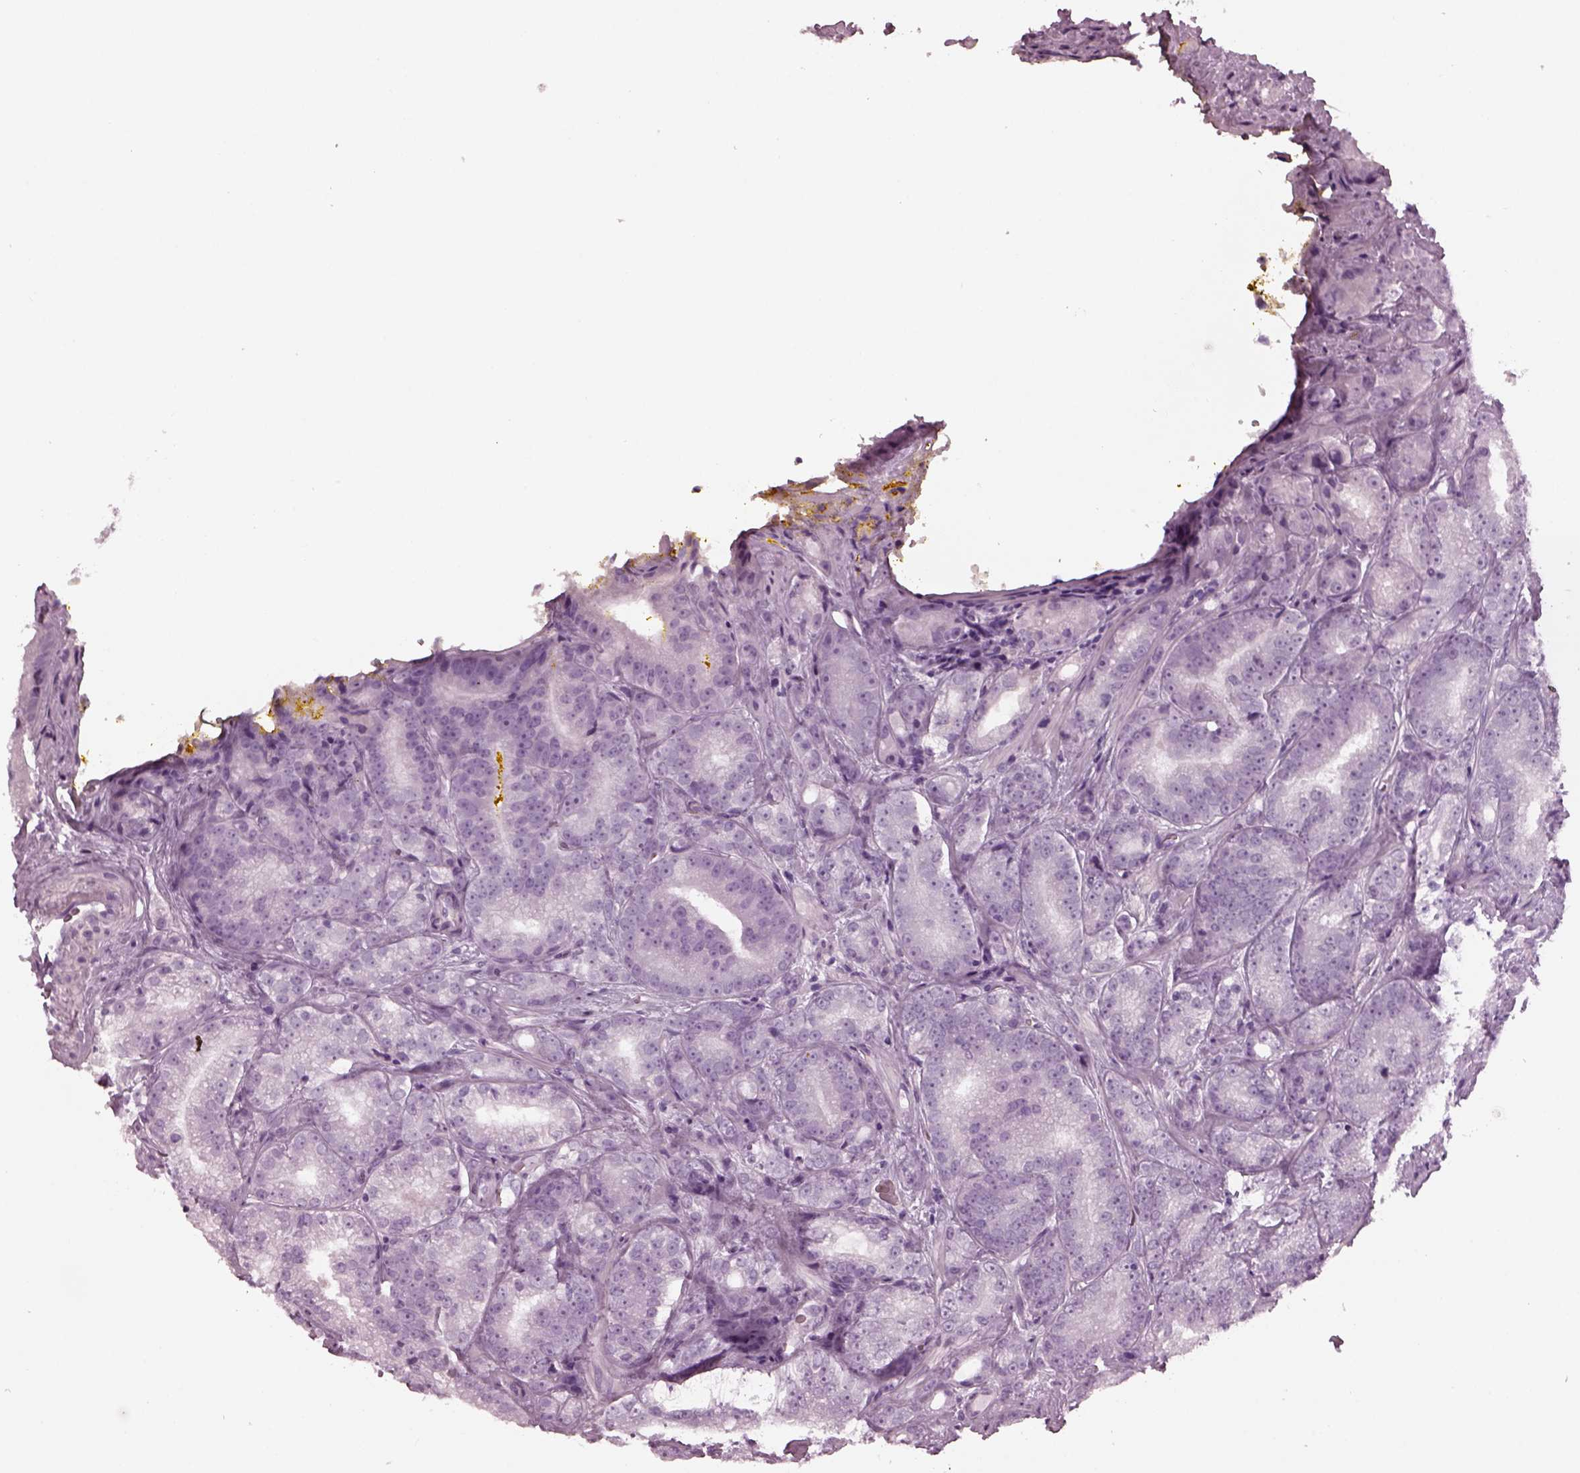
{"staining": {"intensity": "negative", "quantity": "none", "location": "none"}, "tissue": "prostate cancer", "cell_type": "Tumor cells", "image_type": "cancer", "snomed": [{"axis": "morphology", "description": "Adenocarcinoma, NOS"}, {"axis": "topography", "description": "Prostate"}], "caption": "Tumor cells are negative for protein expression in human adenocarcinoma (prostate). (Immunohistochemistry (ihc), brightfield microscopy, high magnification).", "gene": "TPPP2", "patient": {"sex": "male", "age": 63}}